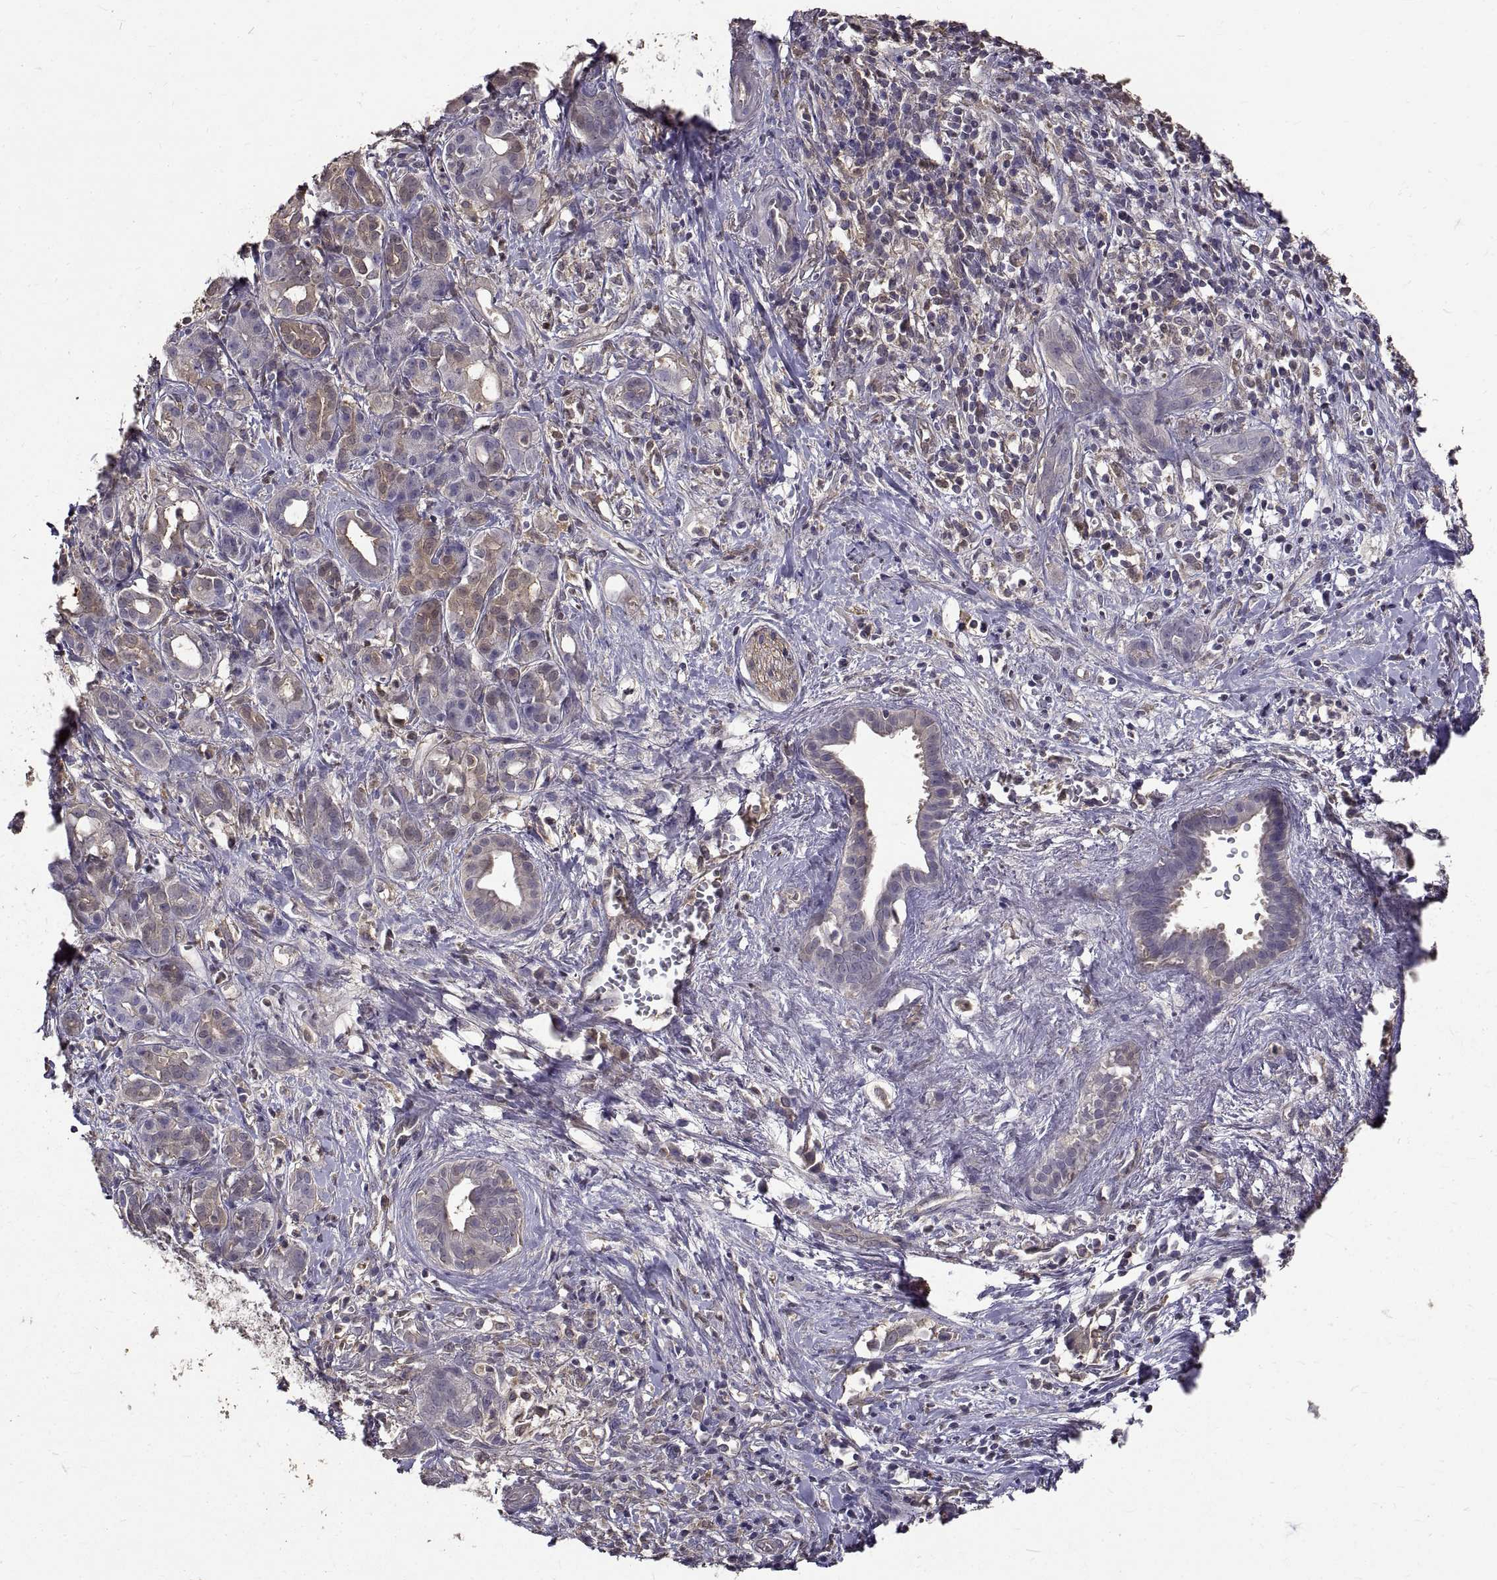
{"staining": {"intensity": "weak", "quantity": "<25%", "location": "cytoplasmic/membranous"}, "tissue": "pancreatic cancer", "cell_type": "Tumor cells", "image_type": "cancer", "snomed": [{"axis": "morphology", "description": "Adenocarcinoma, NOS"}, {"axis": "topography", "description": "Pancreas"}], "caption": "Tumor cells show no significant protein expression in pancreatic adenocarcinoma.", "gene": "PEA15", "patient": {"sex": "male", "age": 61}}